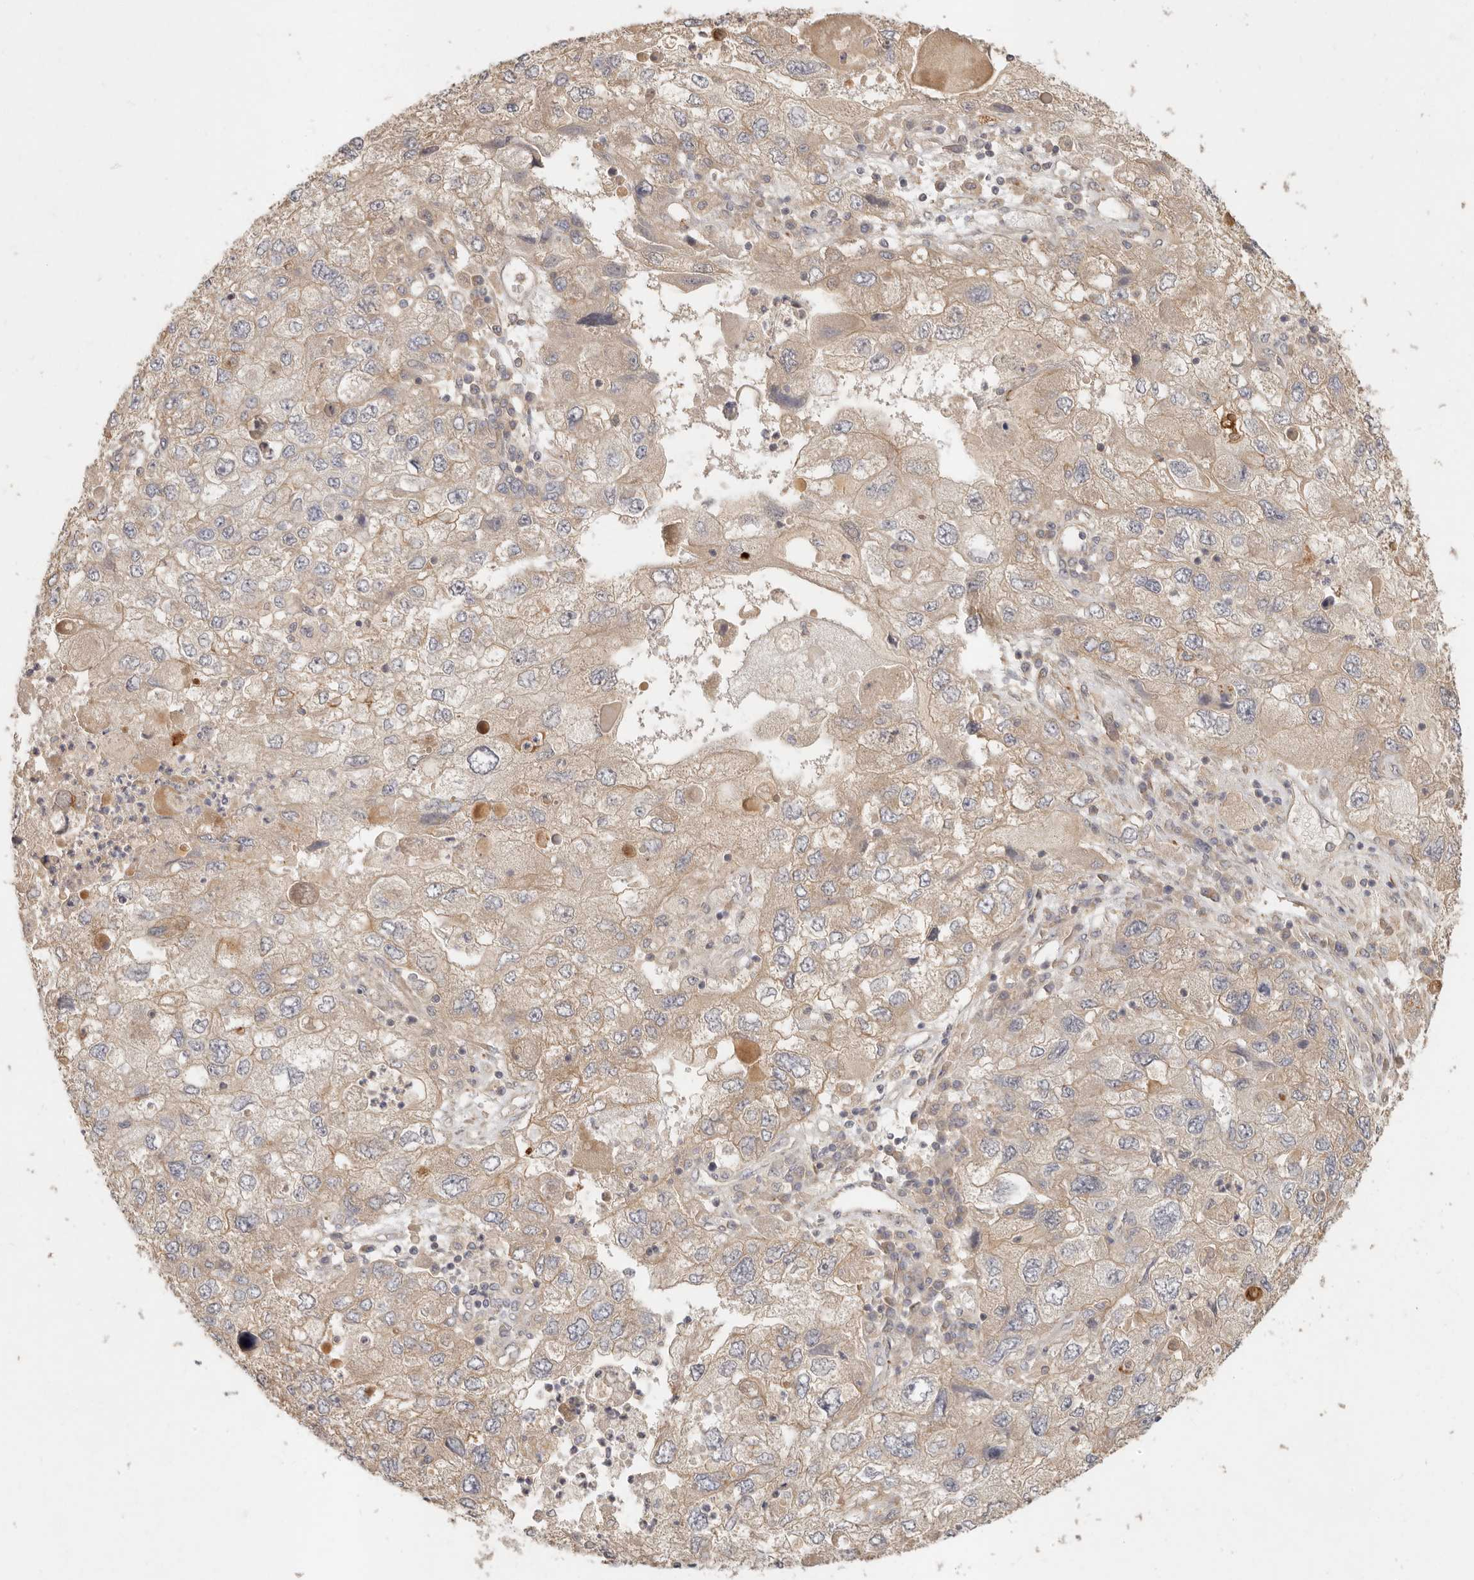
{"staining": {"intensity": "weak", "quantity": ">75%", "location": "cytoplasmic/membranous"}, "tissue": "endometrial cancer", "cell_type": "Tumor cells", "image_type": "cancer", "snomed": [{"axis": "morphology", "description": "Adenocarcinoma, NOS"}, {"axis": "topography", "description": "Endometrium"}], "caption": "About >75% of tumor cells in human adenocarcinoma (endometrial) show weak cytoplasmic/membranous protein staining as visualized by brown immunohistochemical staining.", "gene": "VIPR1", "patient": {"sex": "female", "age": 49}}